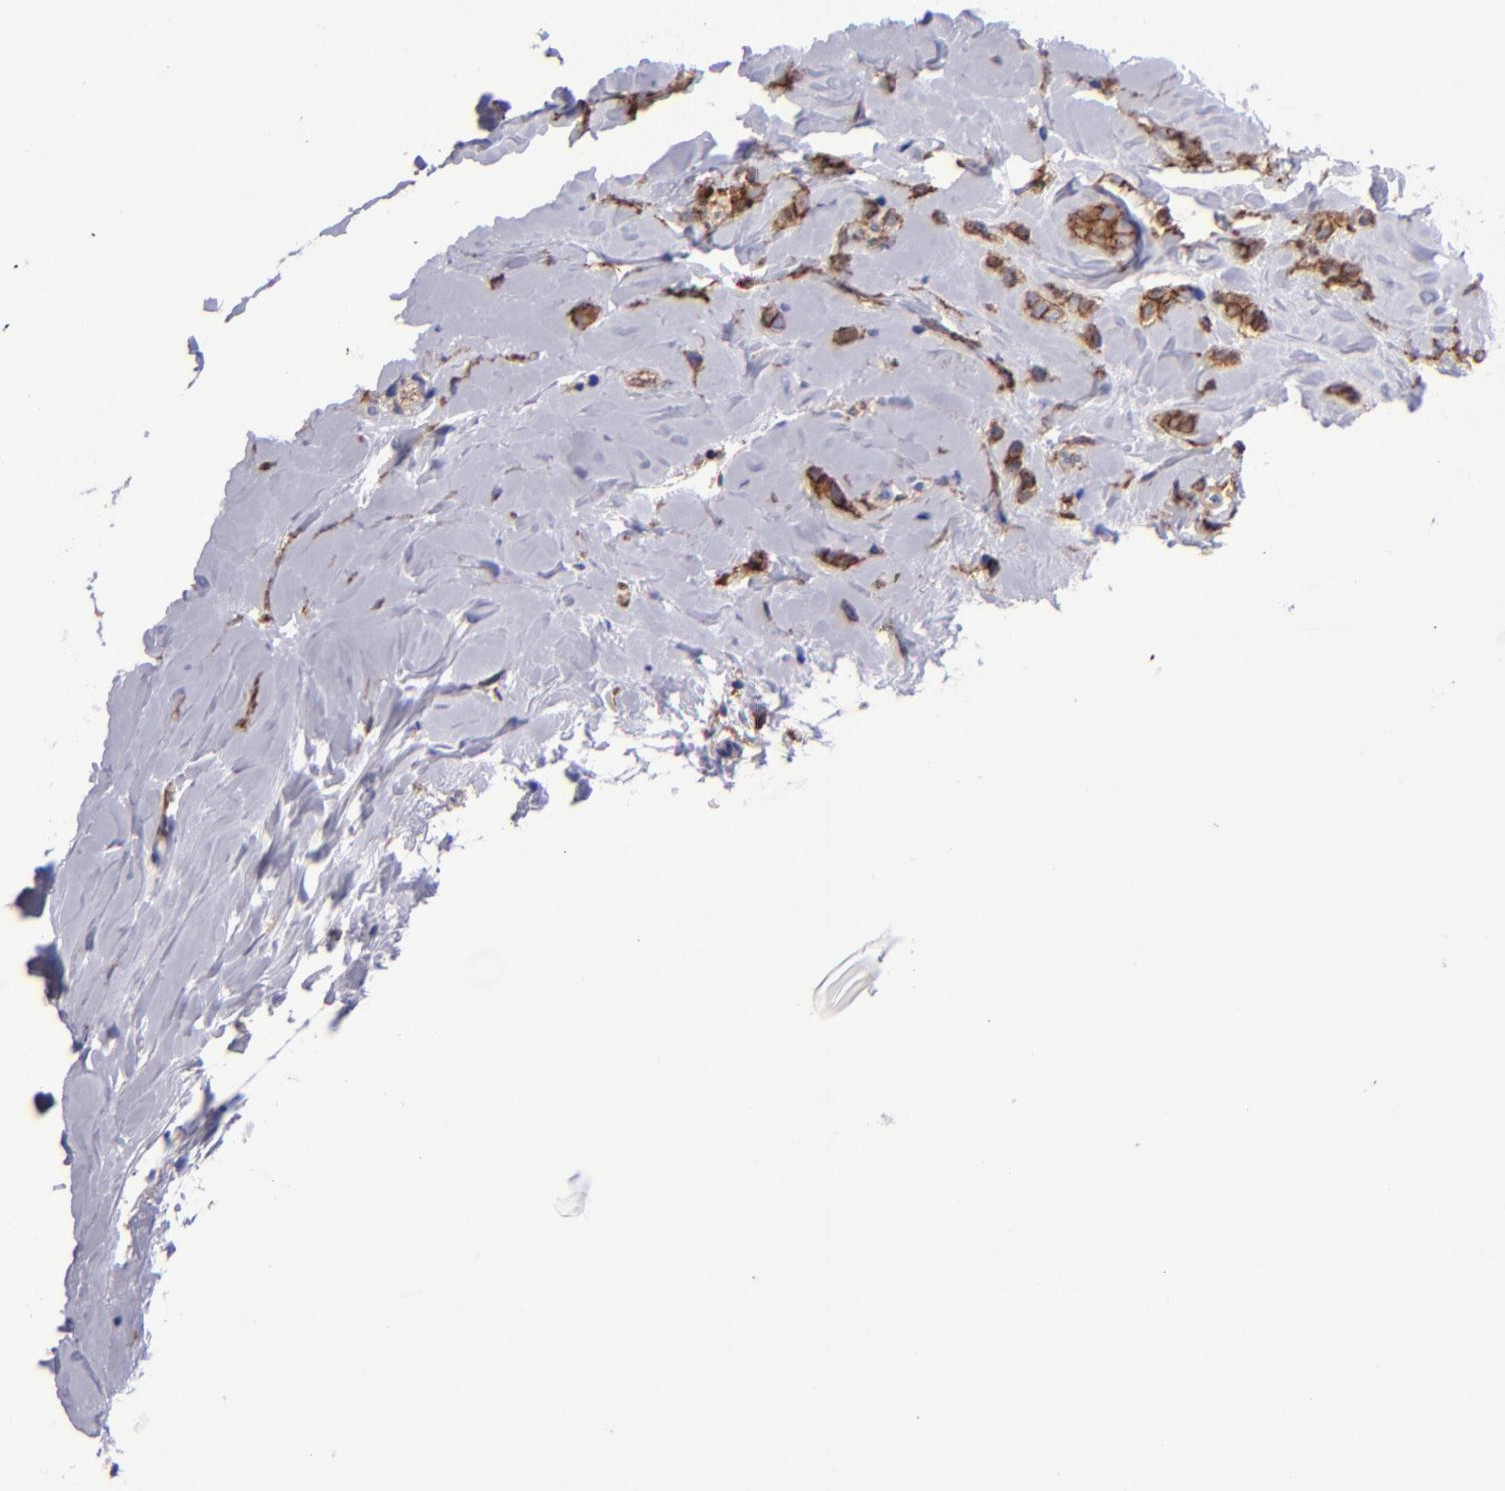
{"staining": {"intensity": "strong", "quantity": ">75%", "location": "cytoplasmic/membranous"}, "tissue": "breast cancer", "cell_type": "Tumor cells", "image_type": "cancer", "snomed": [{"axis": "morphology", "description": "Lobular carcinoma"}, {"axis": "topography", "description": "Breast"}], "caption": "A histopathology image of breast lobular carcinoma stained for a protein displays strong cytoplasmic/membranous brown staining in tumor cells. (DAB (3,3'-diaminobenzidine) IHC with brightfield microscopy, high magnification).", "gene": "ITGAV", "patient": {"sex": "female", "age": 64}}